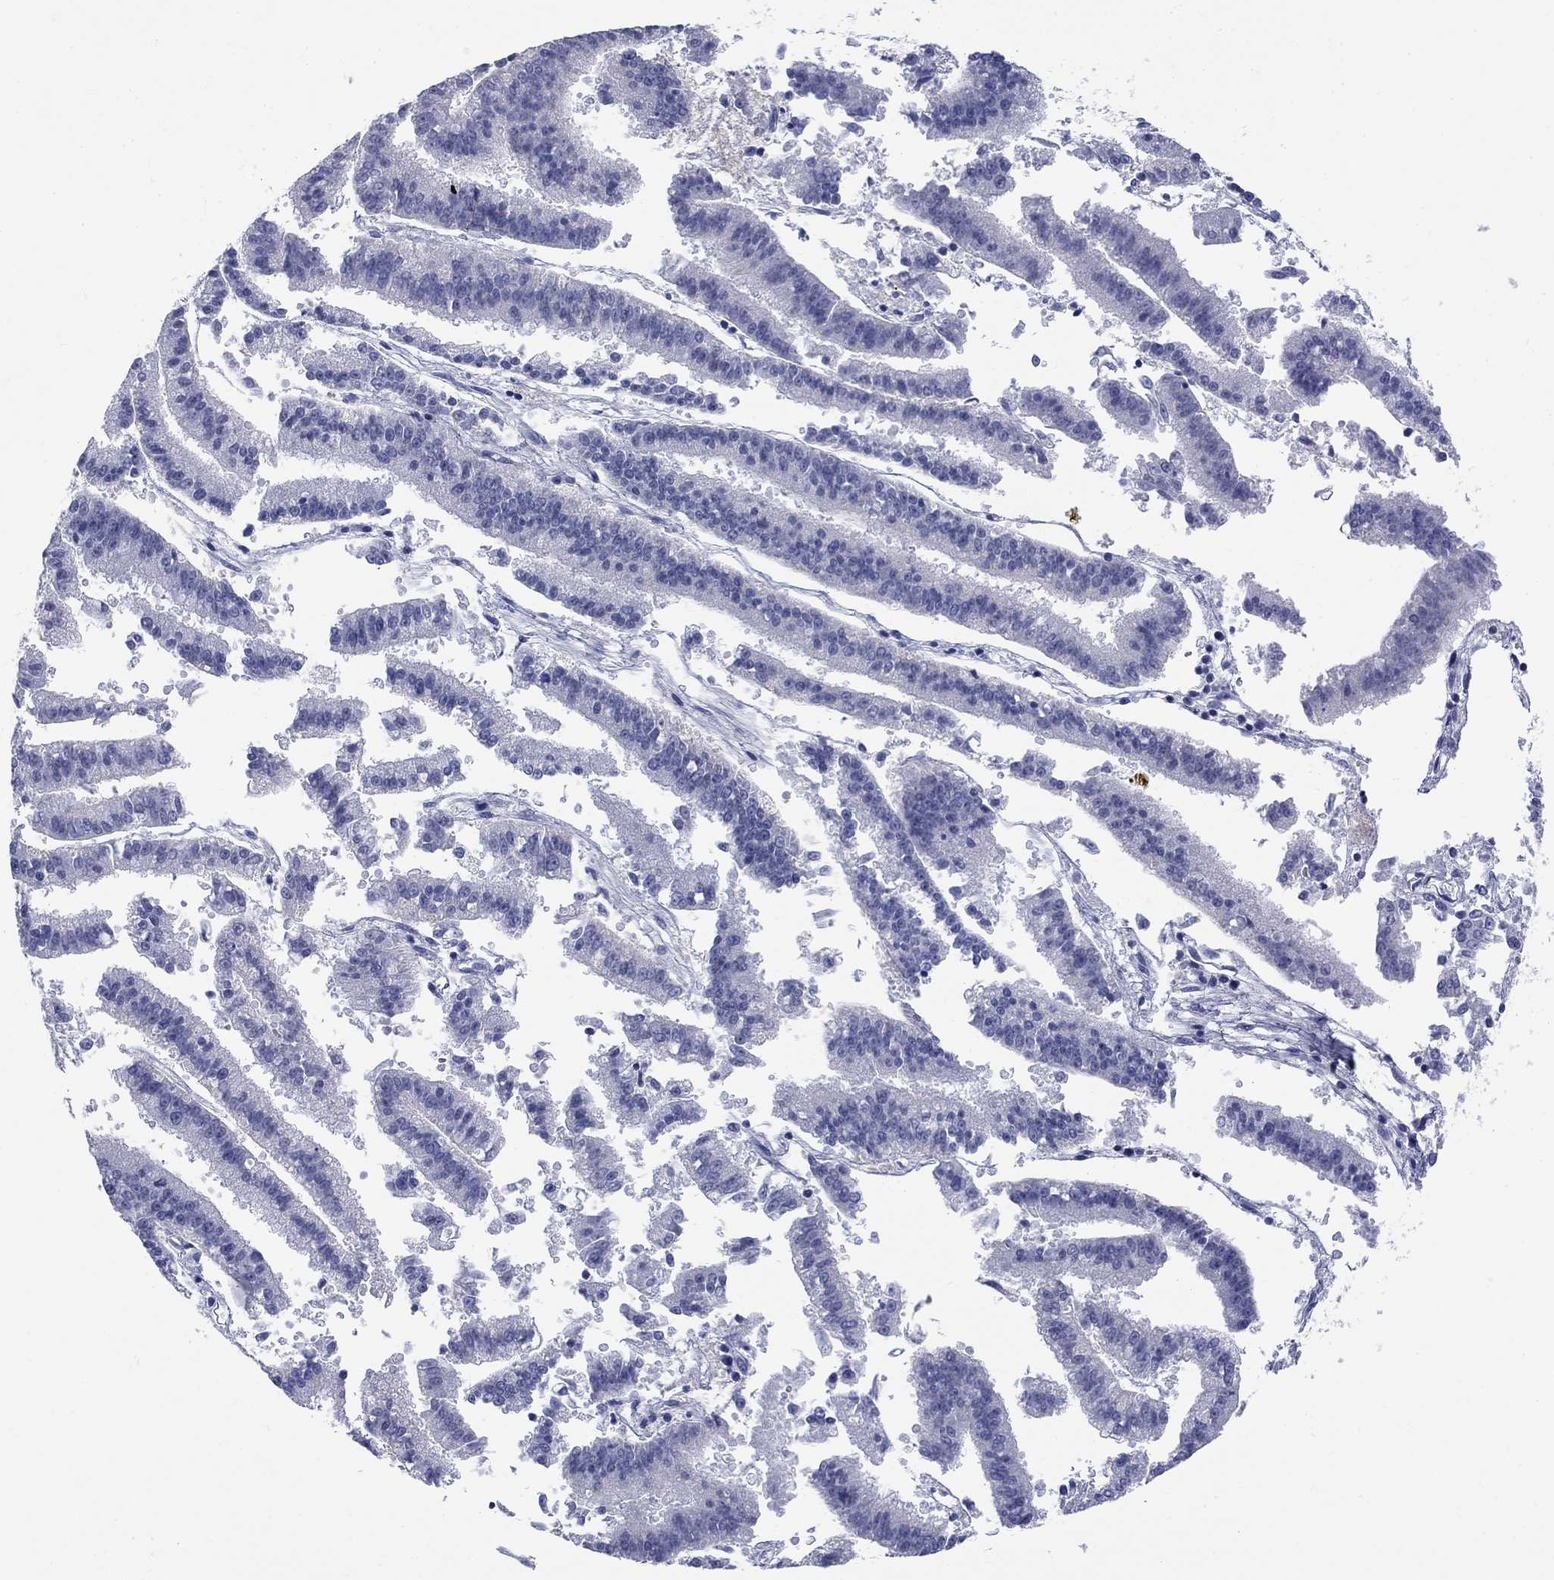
{"staining": {"intensity": "negative", "quantity": "none", "location": "none"}, "tissue": "endometrial cancer", "cell_type": "Tumor cells", "image_type": "cancer", "snomed": [{"axis": "morphology", "description": "Adenocarcinoma, NOS"}, {"axis": "topography", "description": "Endometrium"}], "caption": "Human adenocarcinoma (endometrial) stained for a protein using IHC shows no positivity in tumor cells.", "gene": "PTPRZ1", "patient": {"sex": "female", "age": 66}}